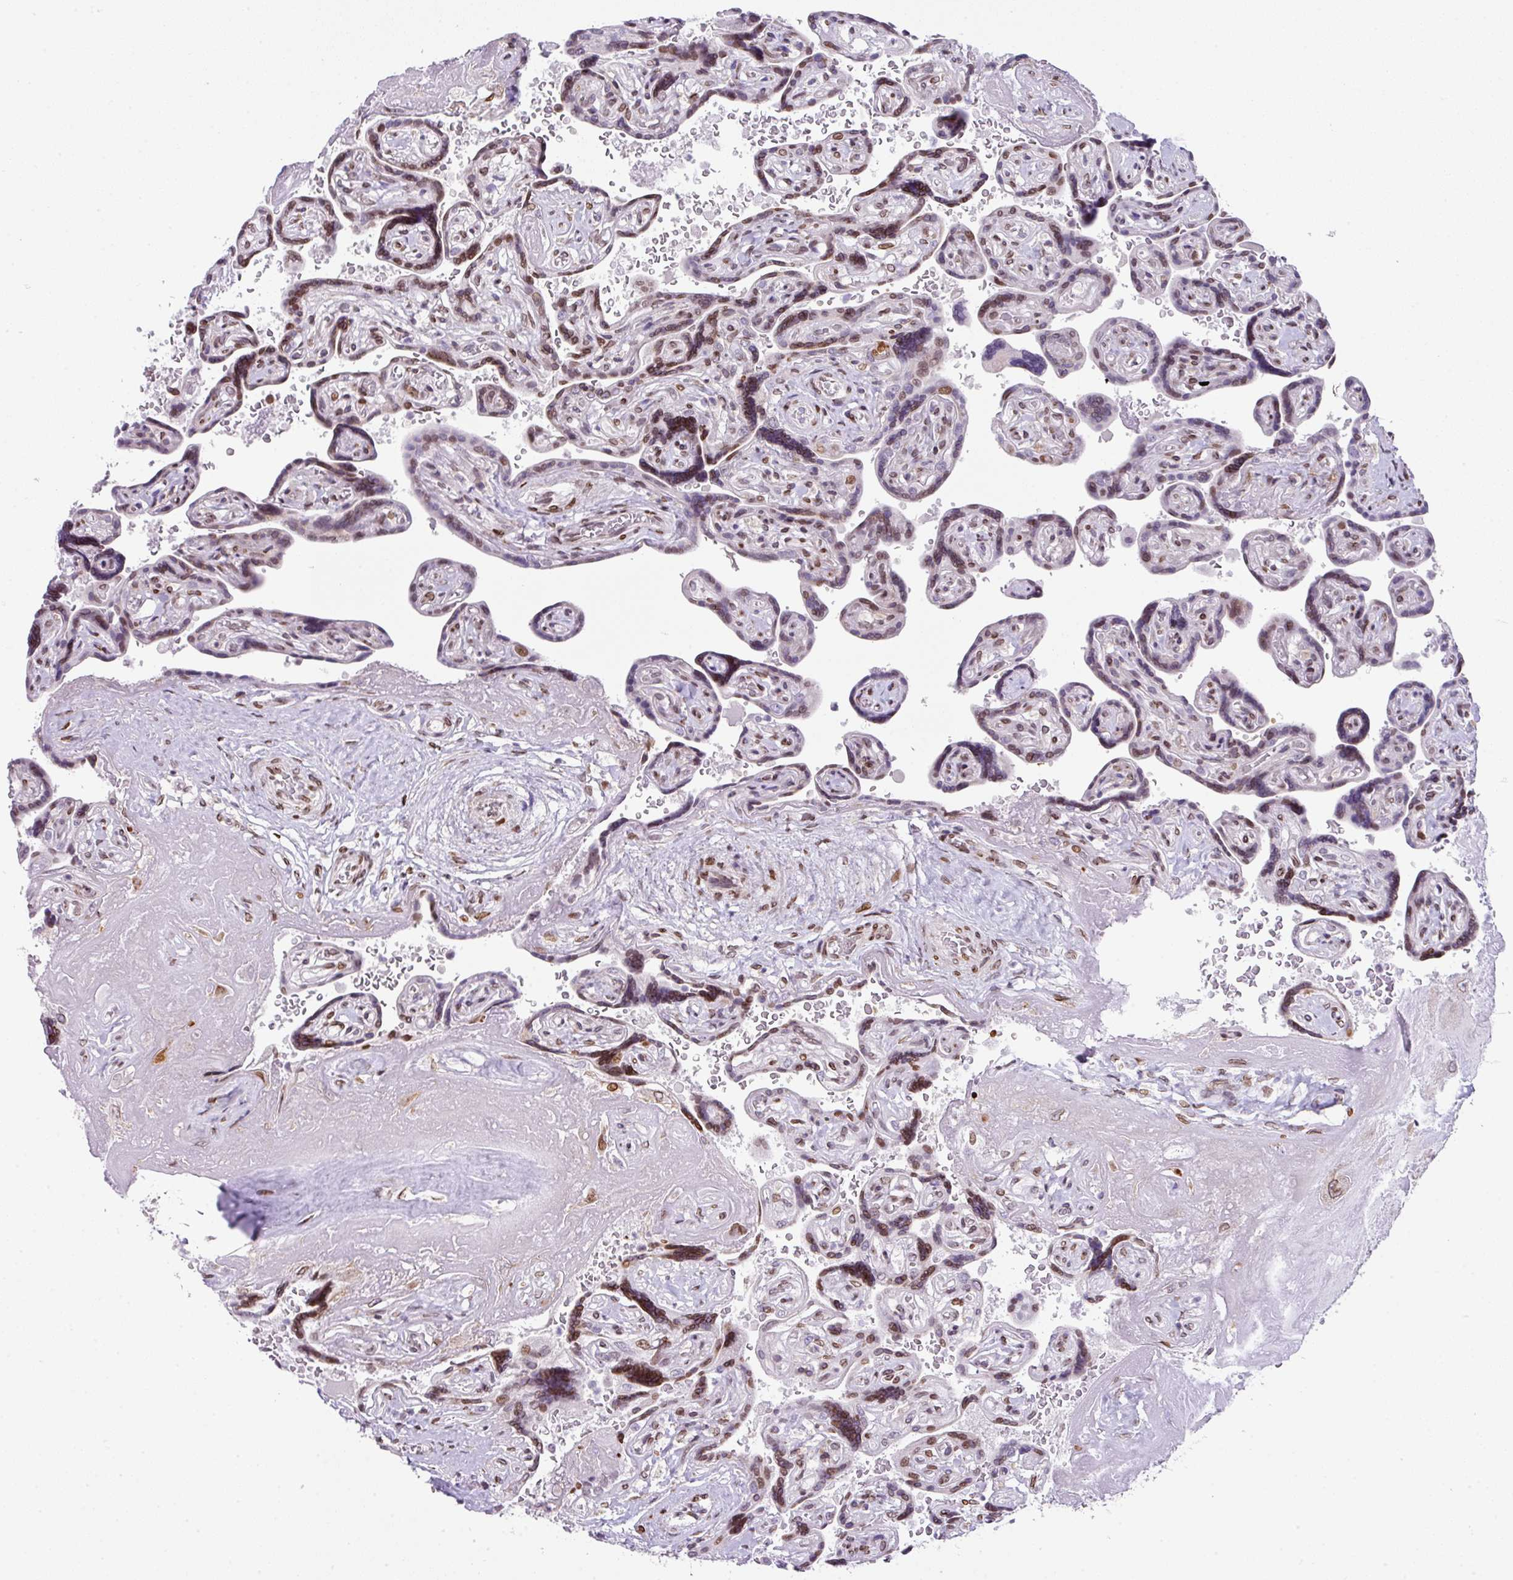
{"staining": {"intensity": "moderate", "quantity": "25%-75%", "location": "nuclear"}, "tissue": "placenta", "cell_type": "Trophoblastic cells", "image_type": "normal", "snomed": [{"axis": "morphology", "description": "Normal tissue, NOS"}, {"axis": "topography", "description": "Placenta"}], "caption": "High-power microscopy captured an IHC photomicrograph of benign placenta, revealing moderate nuclear staining in approximately 25%-75% of trophoblastic cells.", "gene": "PLK1", "patient": {"sex": "female", "age": 32}}